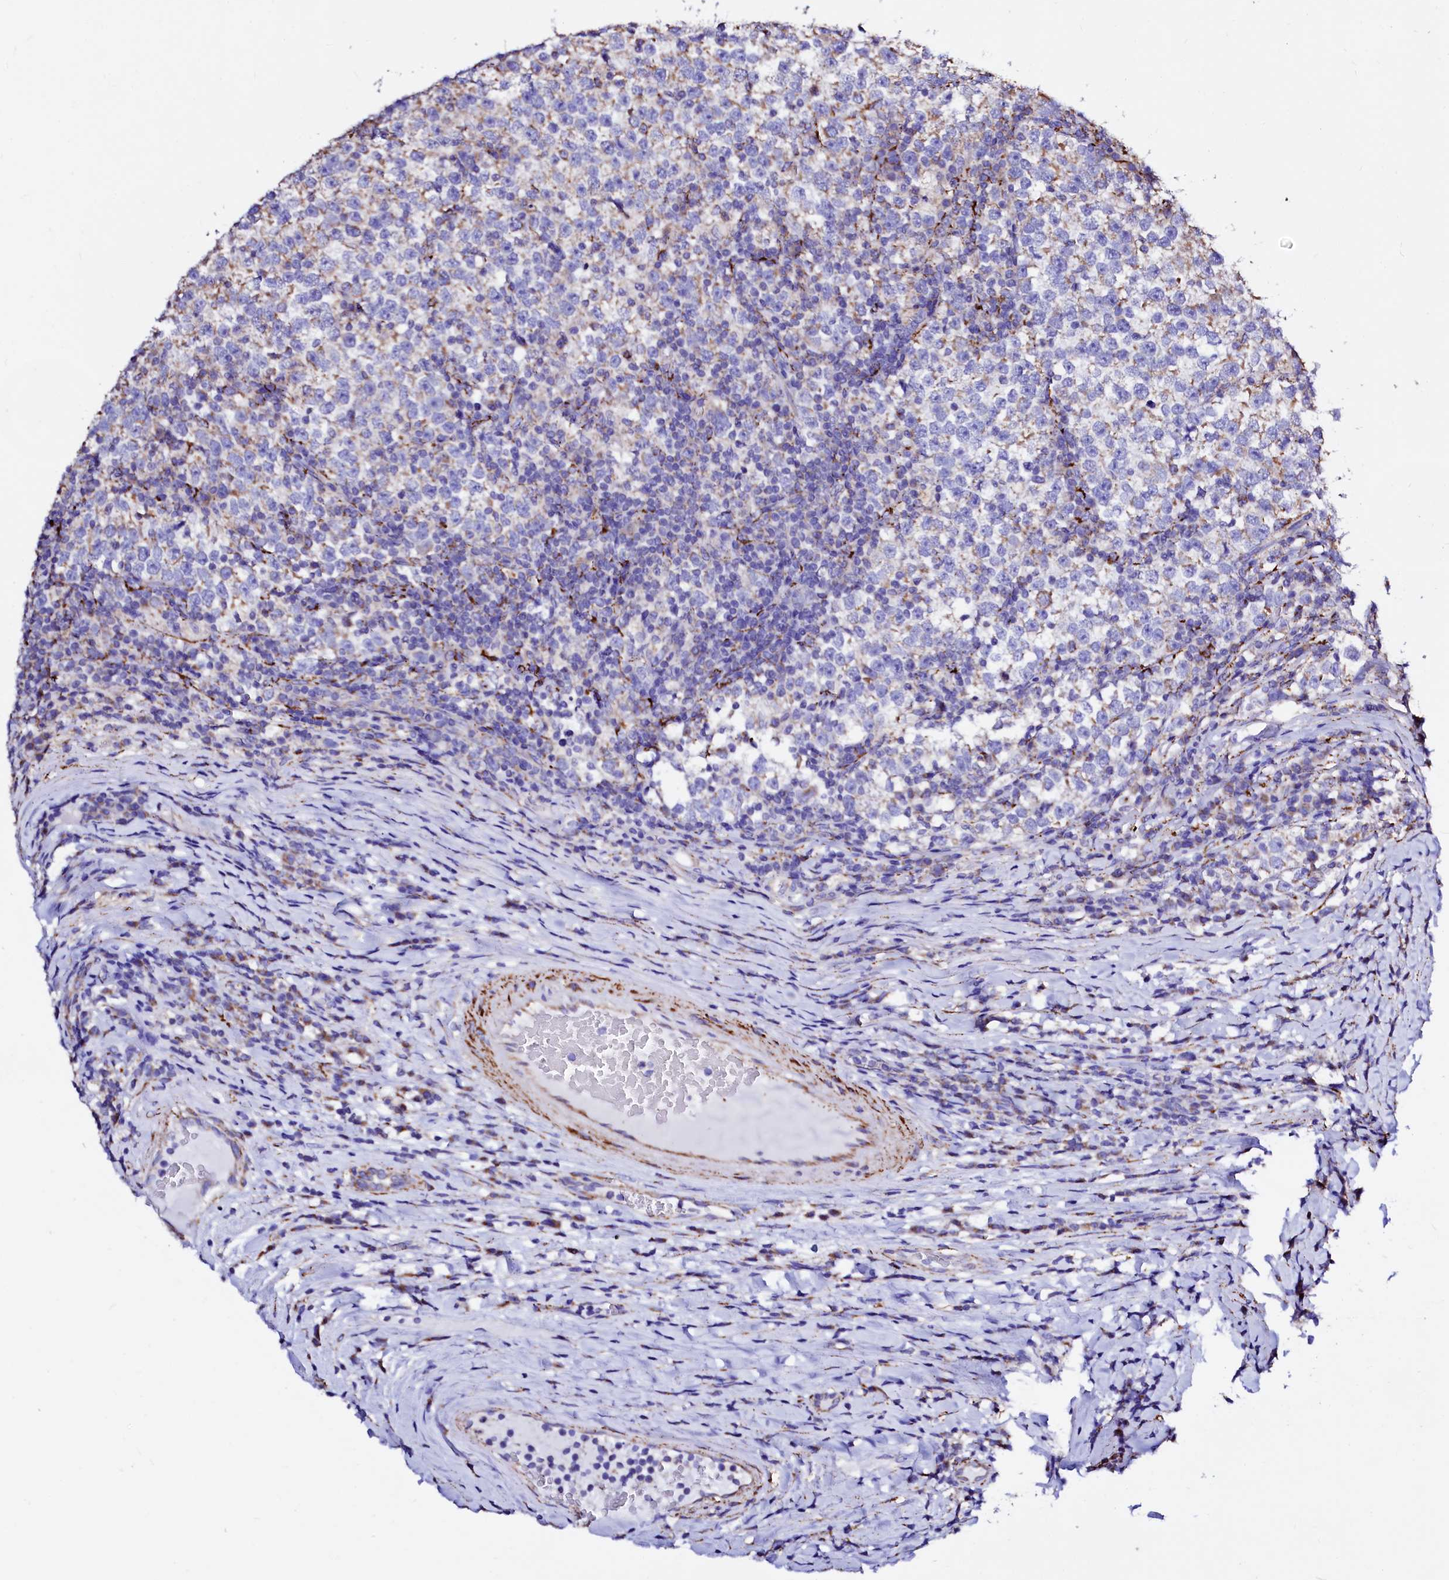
{"staining": {"intensity": "weak", "quantity": "<25%", "location": "cytoplasmic/membranous"}, "tissue": "testis cancer", "cell_type": "Tumor cells", "image_type": "cancer", "snomed": [{"axis": "morphology", "description": "Normal tissue, NOS"}, {"axis": "morphology", "description": "Seminoma, NOS"}, {"axis": "topography", "description": "Testis"}], "caption": "An immunohistochemistry (IHC) histopathology image of testis cancer (seminoma) is shown. There is no staining in tumor cells of testis cancer (seminoma). (DAB immunohistochemistry (IHC) with hematoxylin counter stain).", "gene": "MAOB", "patient": {"sex": "male", "age": 43}}